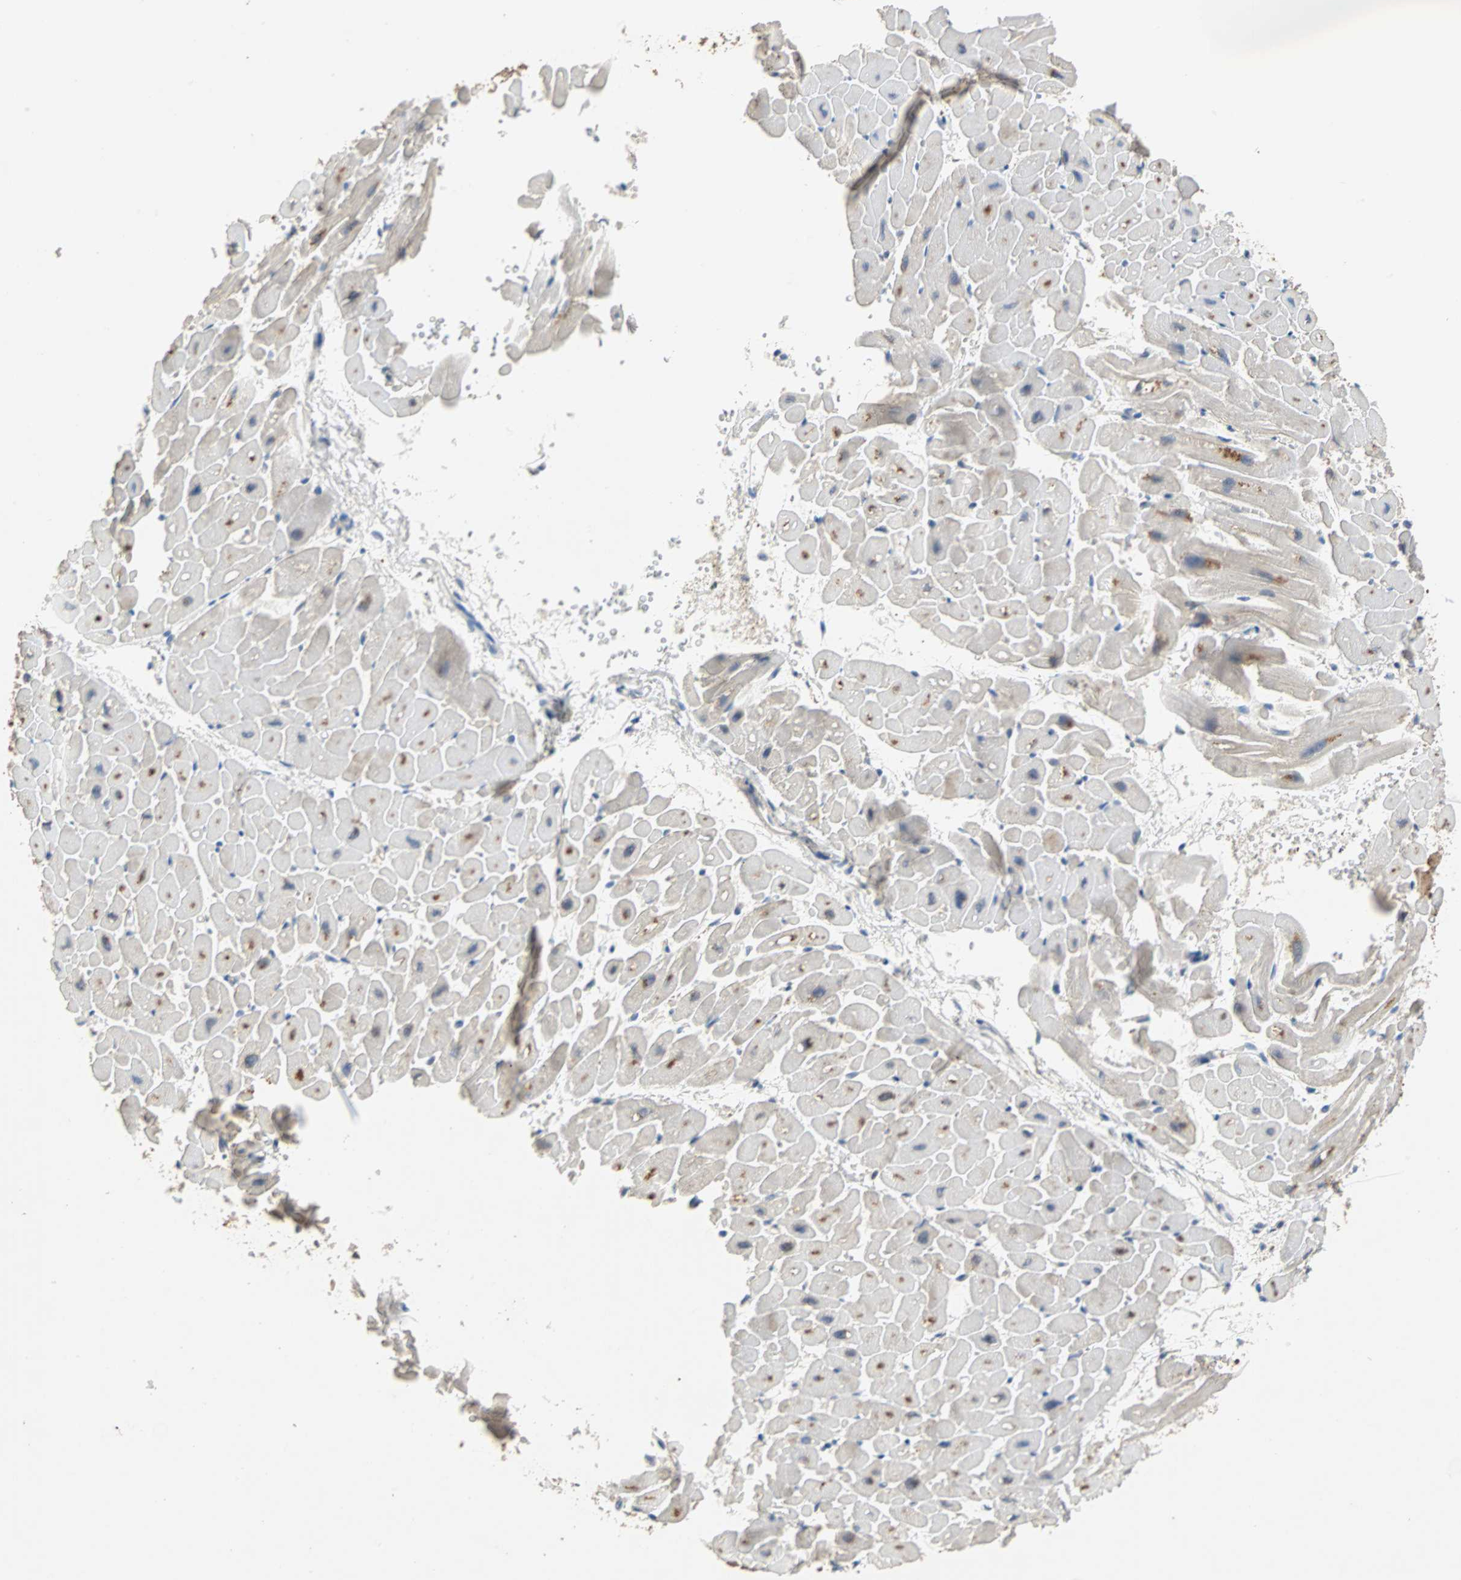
{"staining": {"intensity": "moderate", "quantity": "<25%", "location": "cytoplasmic/membranous"}, "tissue": "heart muscle", "cell_type": "Cardiomyocytes", "image_type": "normal", "snomed": [{"axis": "morphology", "description": "Normal tissue, NOS"}, {"axis": "topography", "description": "Heart"}], "caption": "Immunohistochemistry photomicrograph of unremarkable heart muscle: human heart muscle stained using immunohistochemistry (IHC) reveals low levels of moderate protein expression localized specifically in the cytoplasmic/membranous of cardiomyocytes, appearing as a cytoplasmic/membranous brown color.", "gene": "MAP4K1", "patient": {"sex": "male", "age": 45}}